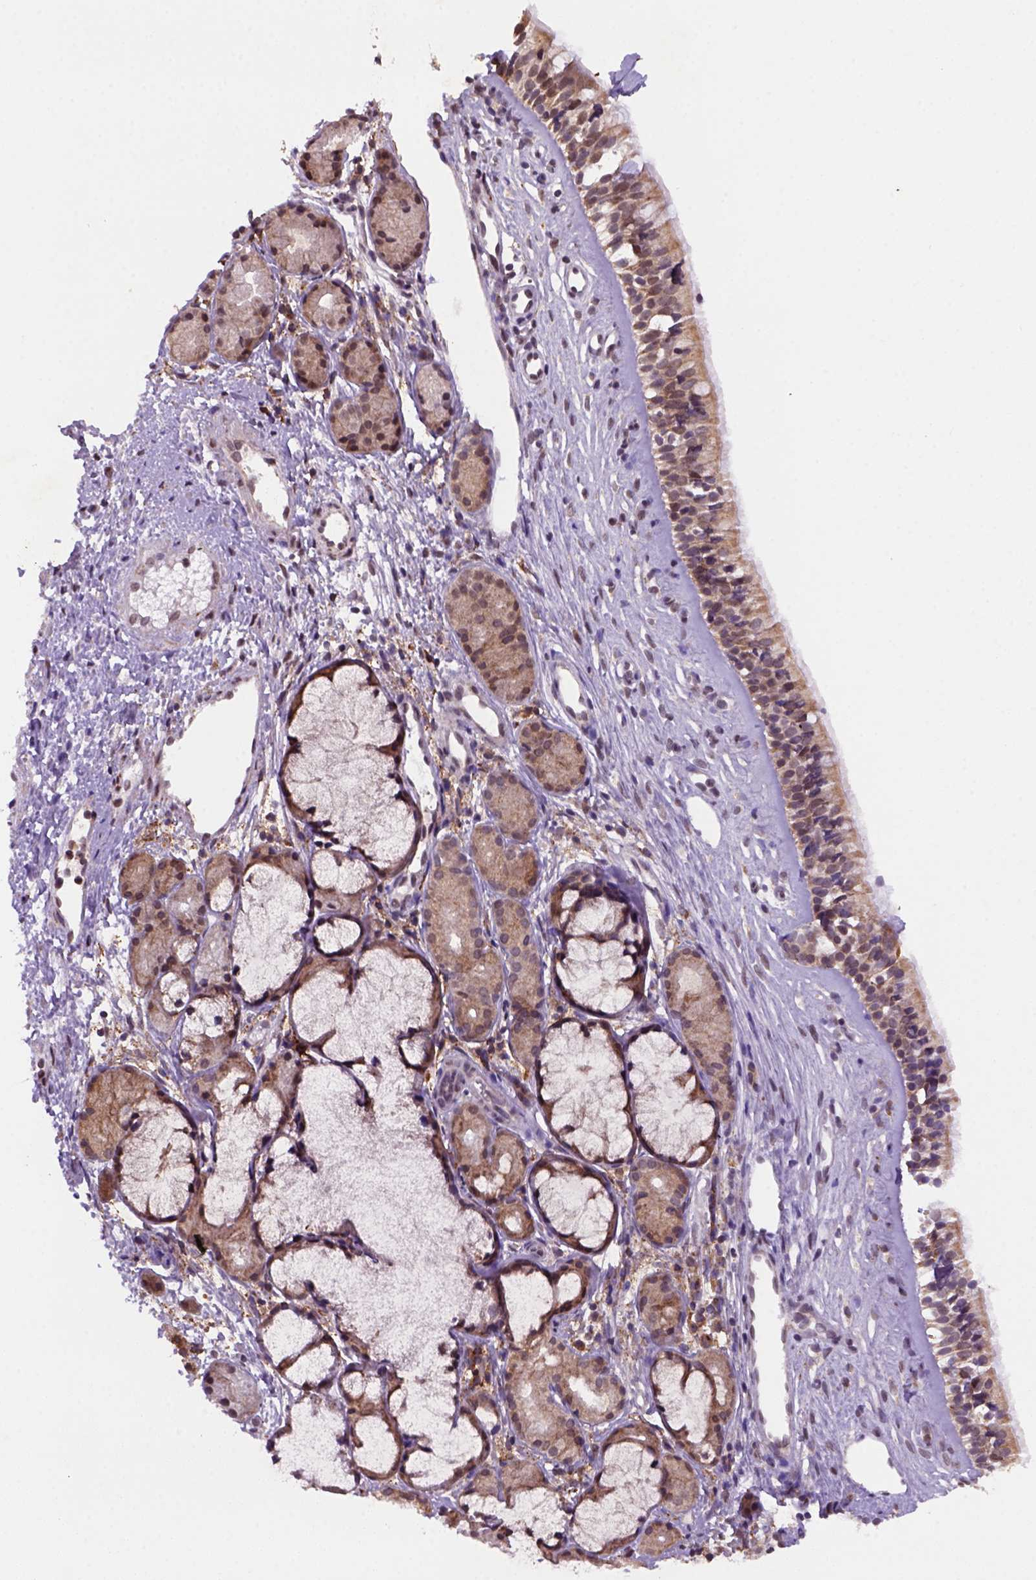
{"staining": {"intensity": "moderate", "quantity": ">75%", "location": "cytoplasmic/membranous"}, "tissue": "nasopharynx", "cell_type": "Respiratory epithelial cells", "image_type": "normal", "snomed": [{"axis": "morphology", "description": "Normal tissue, NOS"}, {"axis": "topography", "description": "Nasopharynx"}], "caption": "An image of nasopharynx stained for a protein demonstrates moderate cytoplasmic/membranous brown staining in respiratory epithelial cells. Using DAB (brown) and hematoxylin (blue) stains, captured at high magnification using brightfield microscopy.", "gene": "FZD7", "patient": {"sex": "female", "age": 52}}